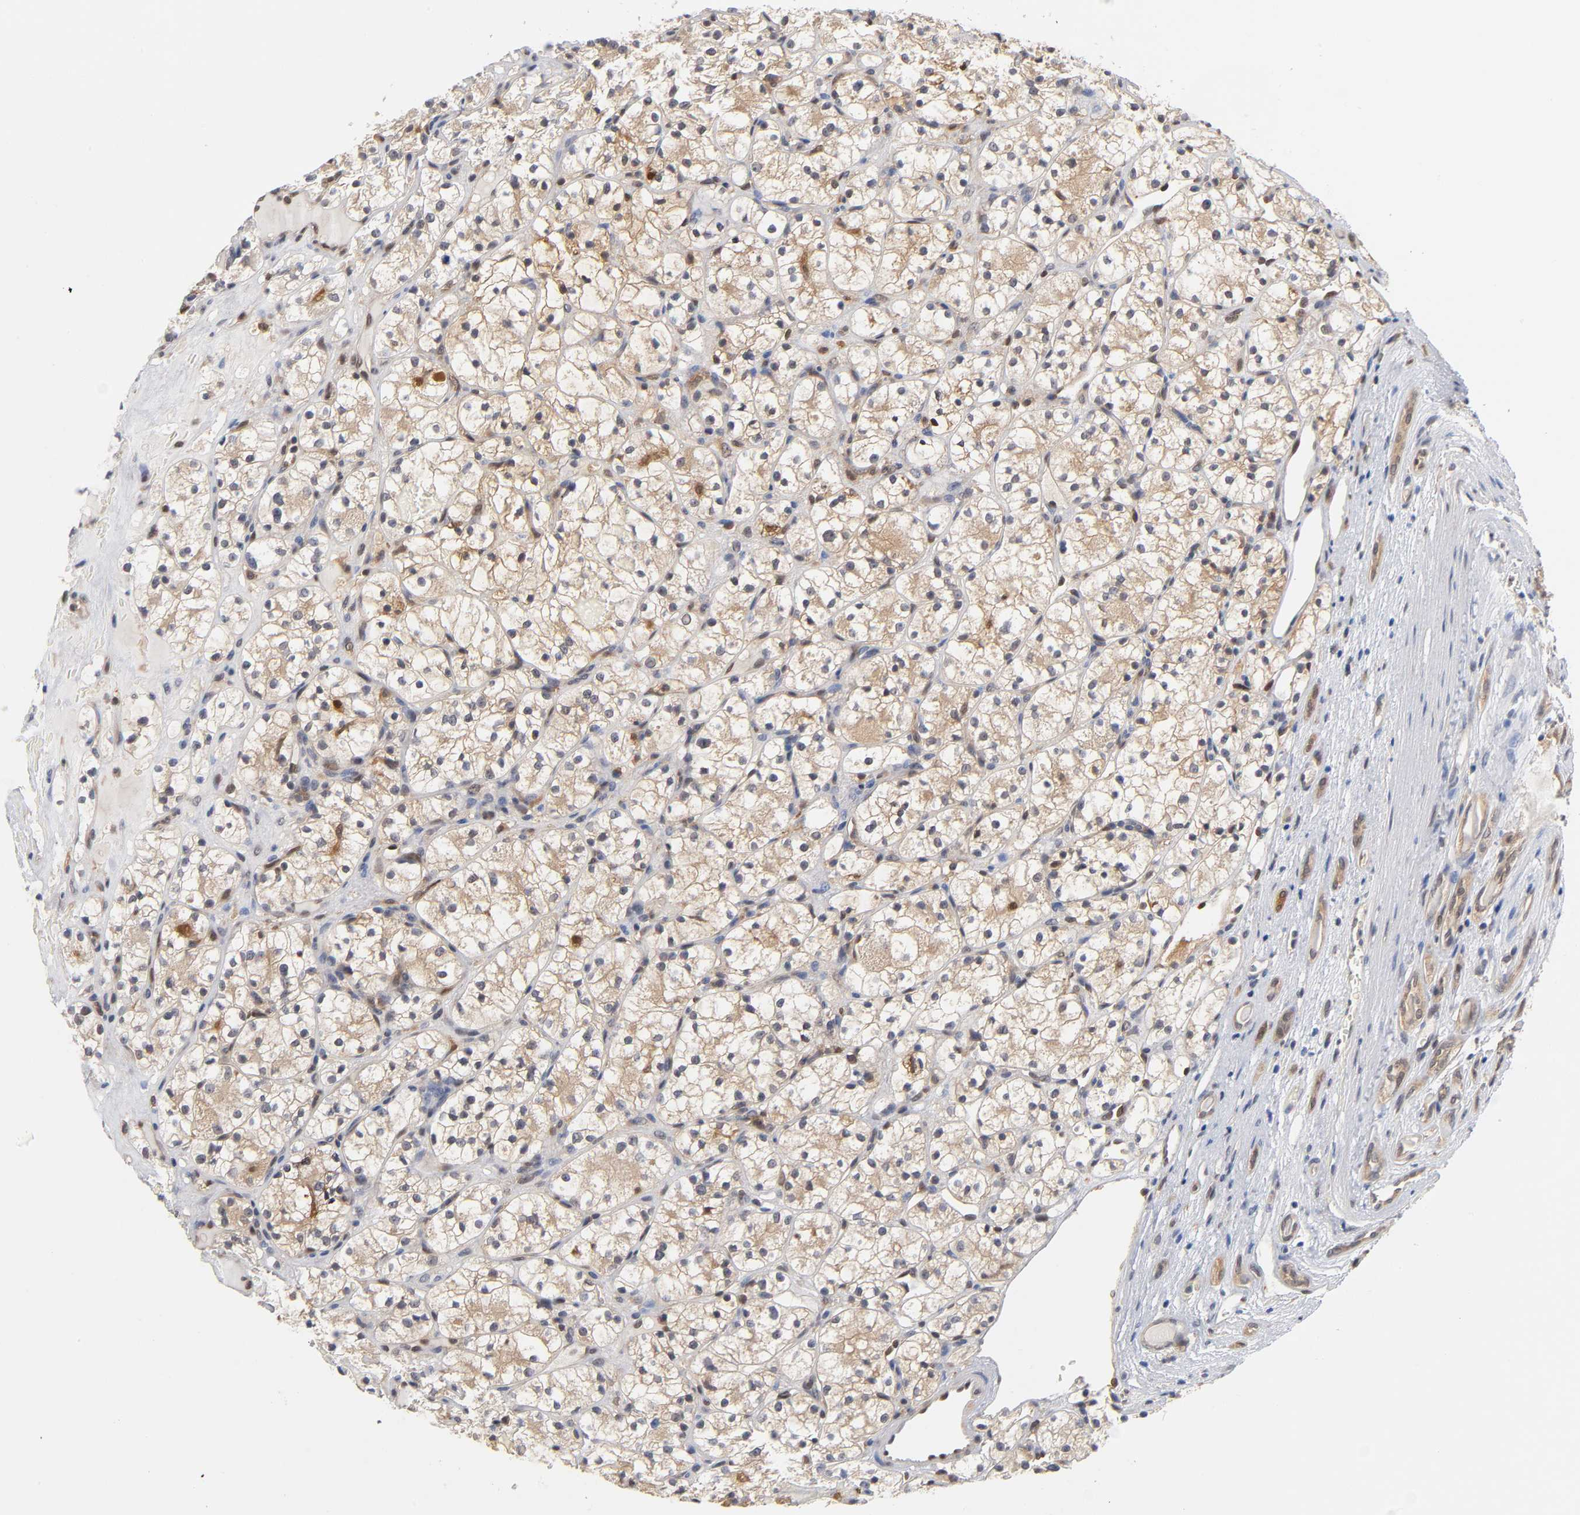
{"staining": {"intensity": "moderate", "quantity": "25%-75%", "location": "cytoplasmic/membranous"}, "tissue": "renal cancer", "cell_type": "Tumor cells", "image_type": "cancer", "snomed": [{"axis": "morphology", "description": "Adenocarcinoma, NOS"}, {"axis": "topography", "description": "Kidney"}], "caption": "The histopathology image displays immunohistochemical staining of renal adenocarcinoma. There is moderate cytoplasmic/membranous staining is identified in approximately 25%-75% of tumor cells.", "gene": "DFFB", "patient": {"sex": "female", "age": 60}}